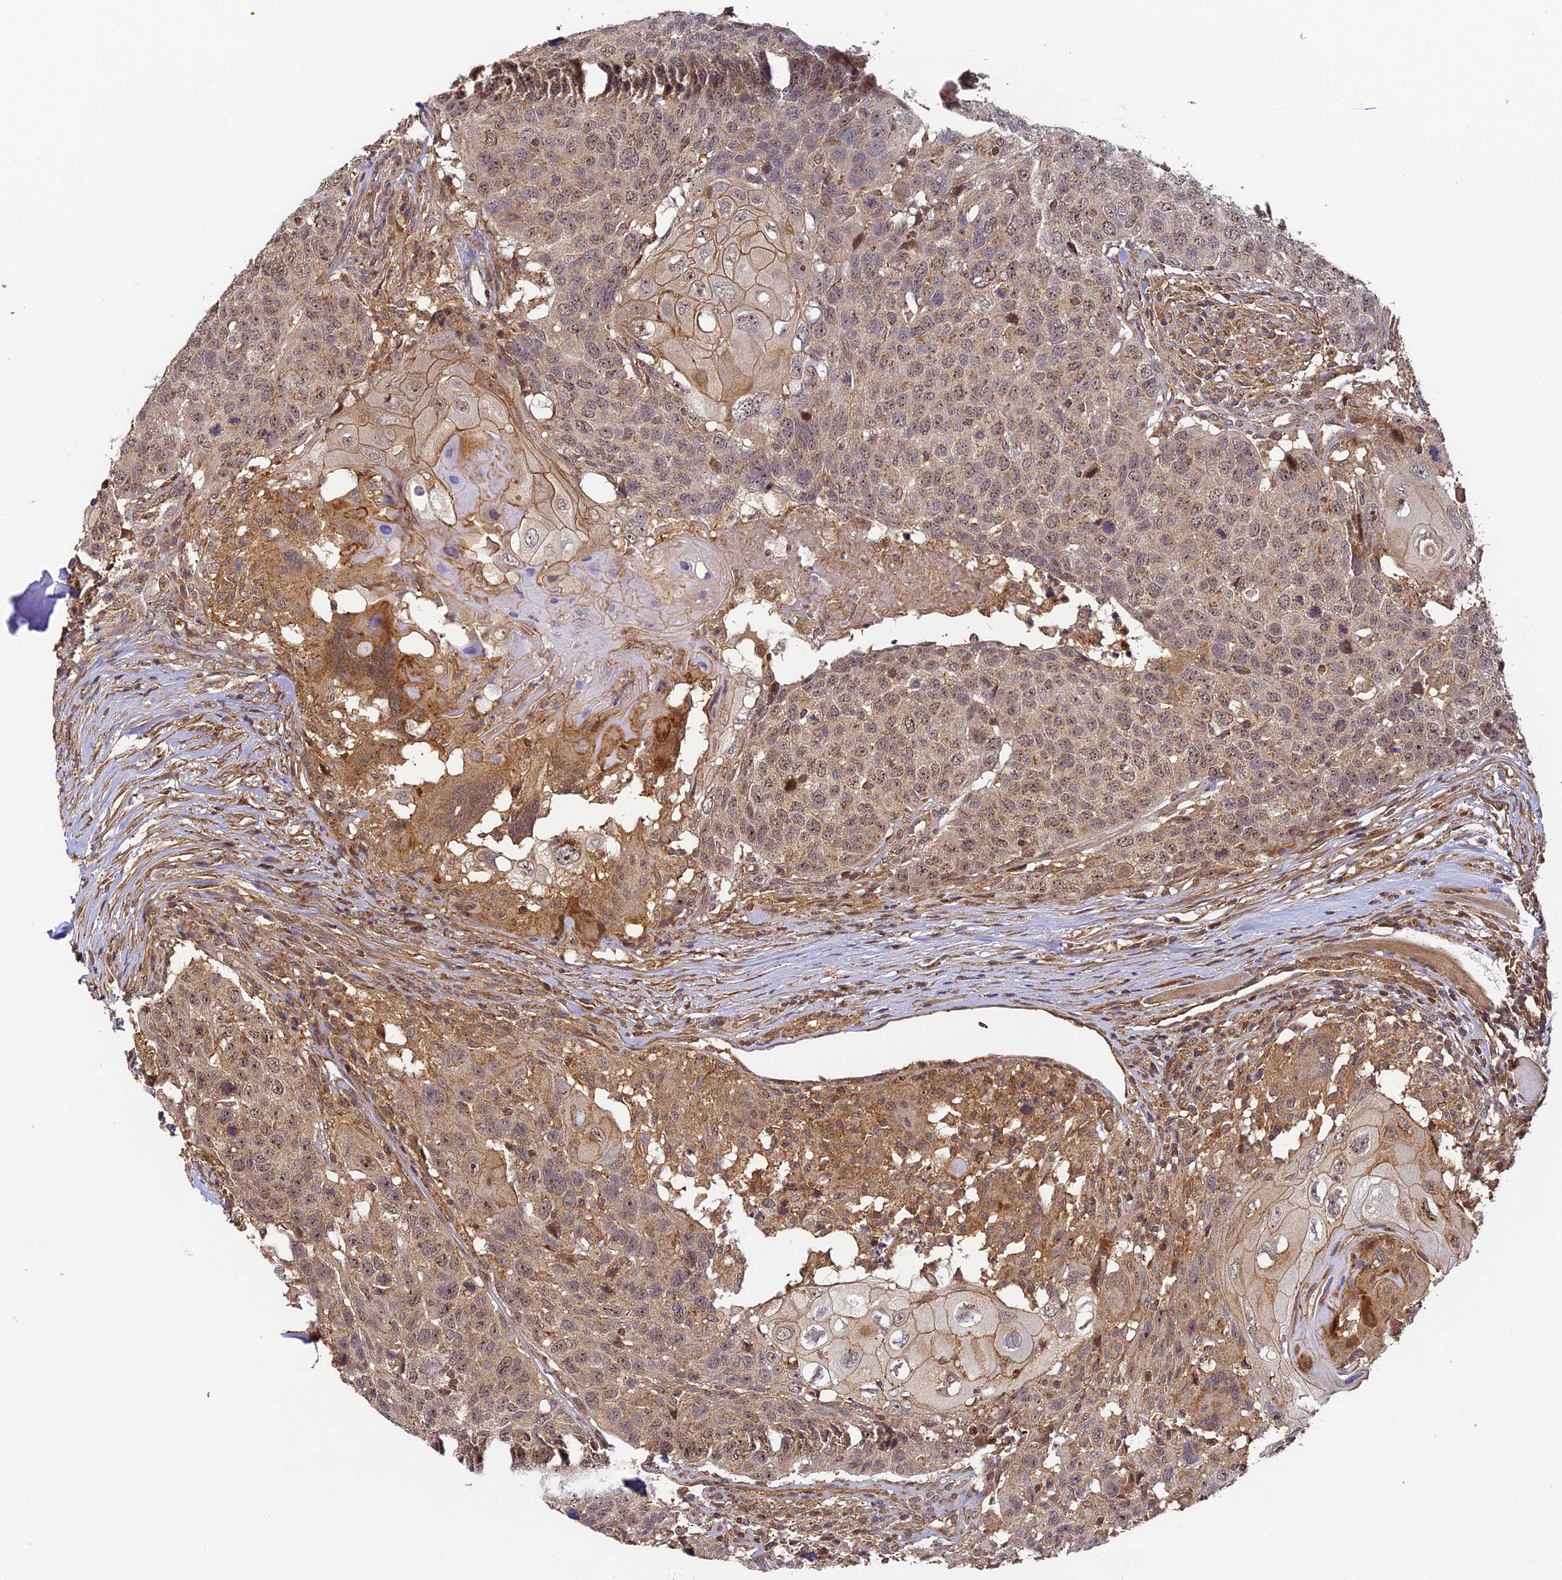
{"staining": {"intensity": "weak", "quantity": ">75%", "location": "cytoplasmic/membranous,nuclear"}, "tissue": "head and neck cancer", "cell_type": "Tumor cells", "image_type": "cancer", "snomed": [{"axis": "morphology", "description": "Squamous cell carcinoma, NOS"}, {"axis": "topography", "description": "Head-Neck"}], "caption": "Weak cytoplasmic/membranous and nuclear protein expression is present in about >75% of tumor cells in head and neck squamous cell carcinoma.", "gene": "ZNF443", "patient": {"sex": "male", "age": 66}}